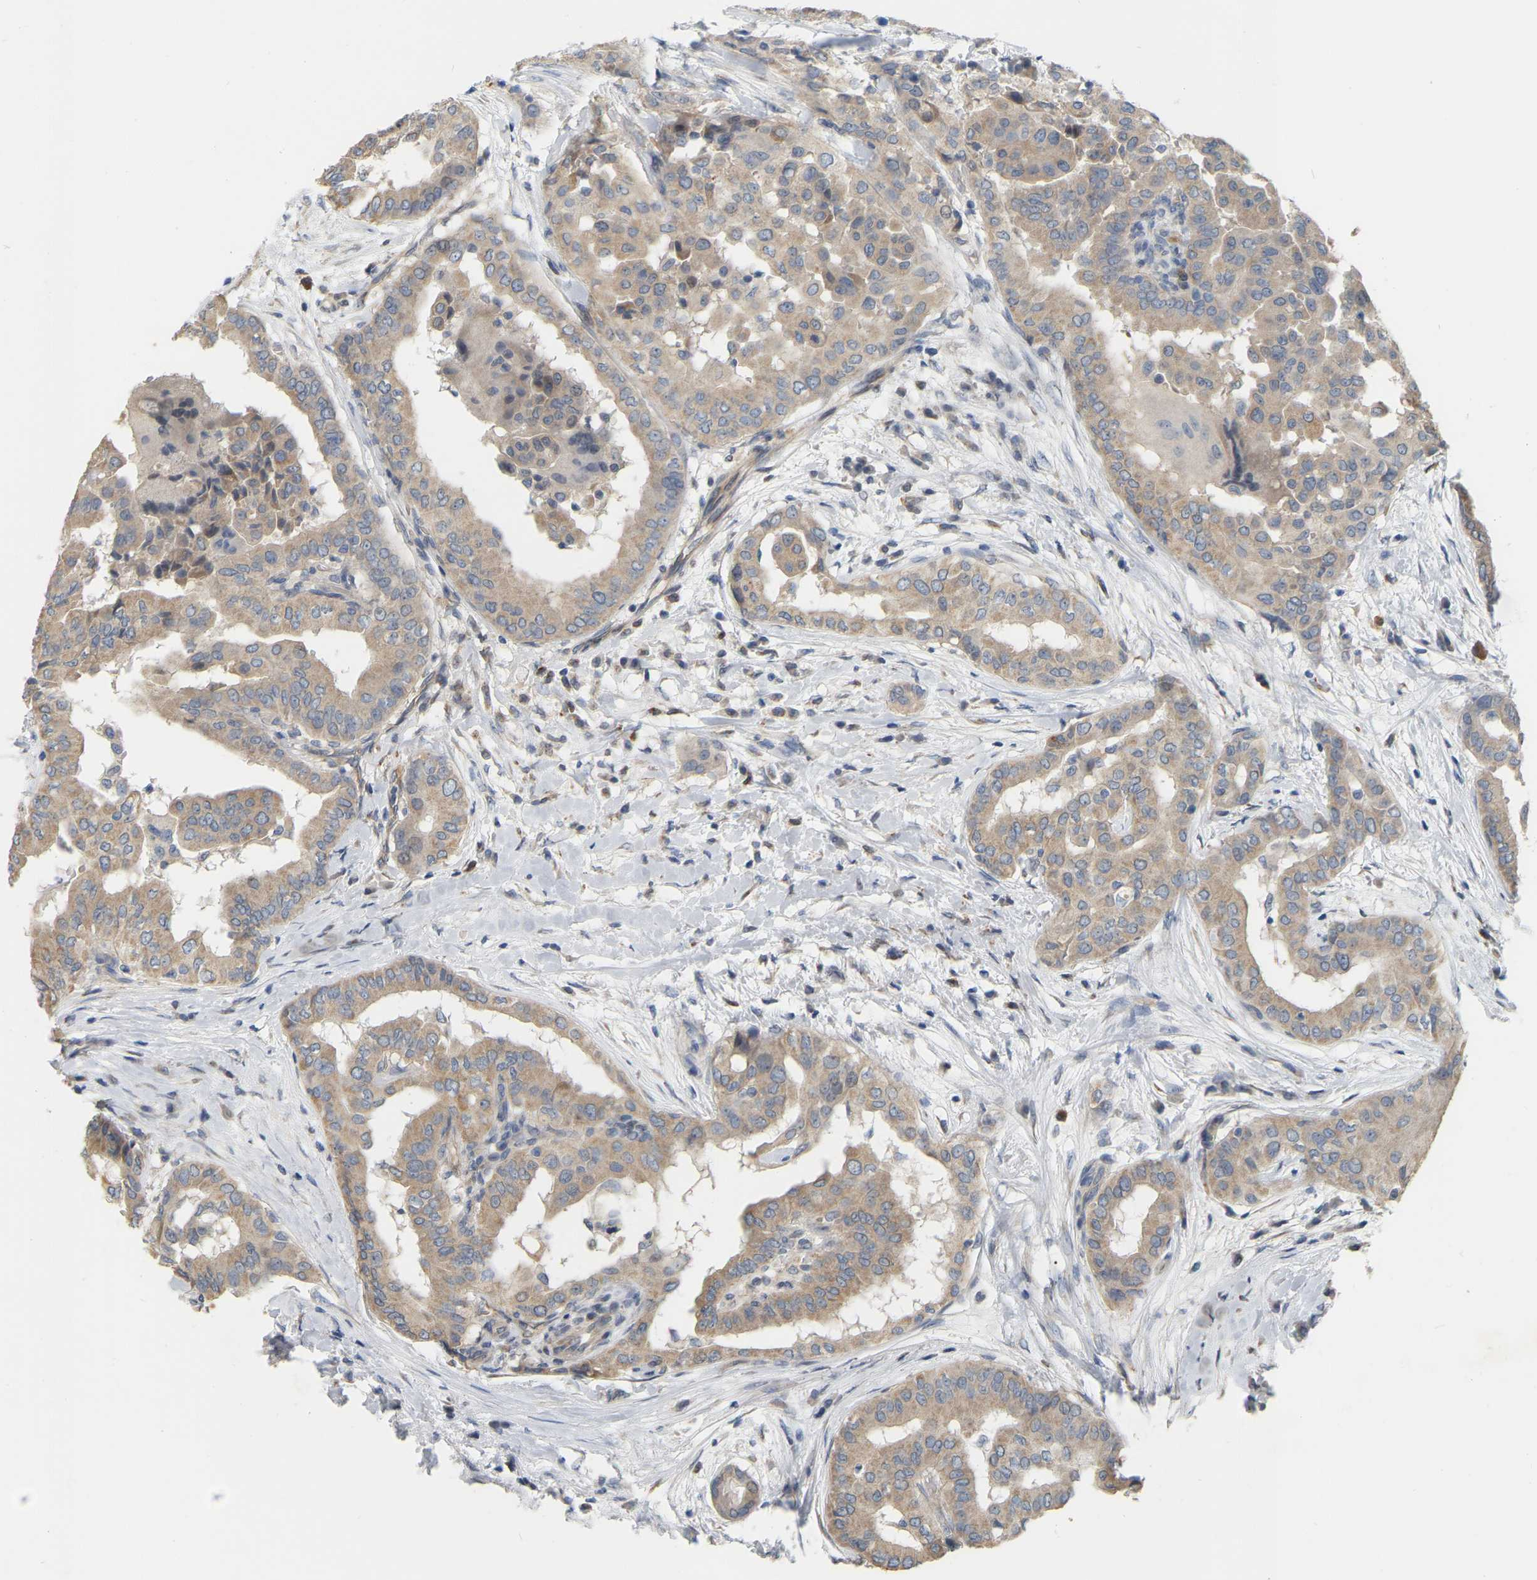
{"staining": {"intensity": "weak", "quantity": ">75%", "location": "cytoplasmic/membranous"}, "tissue": "thyroid cancer", "cell_type": "Tumor cells", "image_type": "cancer", "snomed": [{"axis": "morphology", "description": "Papillary adenocarcinoma, NOS"}, {"axis": "topography", "description": "Thyroid gland"}], "caption": "Immunohistochemistry of human thyroid cancer (papillary adenocarcinoma) shows low levels of weak cytoplasmic/membranous staining in approximately >75% of tumor cells.", "gene": "SSH1", "patient": {"sex": "male", "age": 33}}